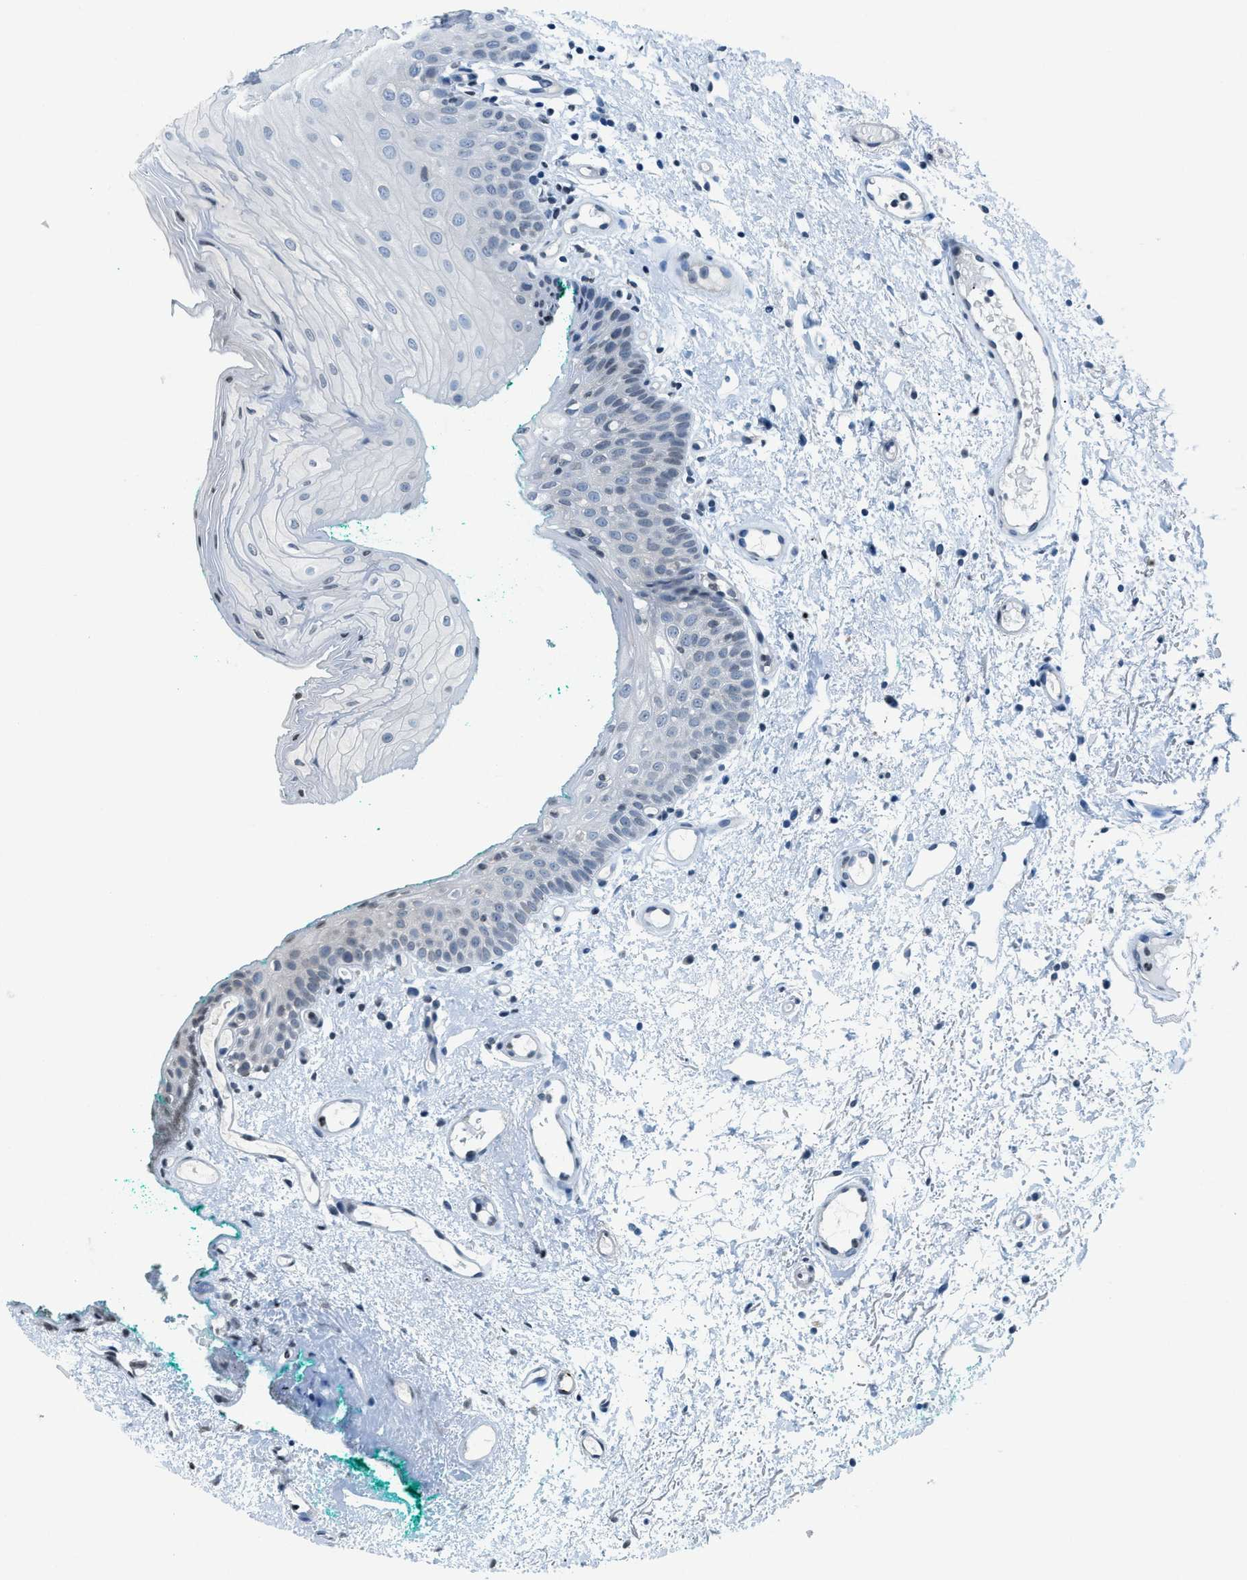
{"staining": {"intensity": "weak", "quantity": "<25%", "location": "nuclear"}, "tissue": "oral mucosa", "cell_type": "Squamous epithelial cells", "image_type": "normal", "snomed": [{"axis": "morphology", "description": "Normal tissue, NOS"}, {"axis": "morphology", "description": "Squamous cell carcinoma, NOS"}, {"axis": "topography", "description": "Oral tissue"}, {"axis": "topography", "description": "Salivary gland"}, {"axis": "topography", "description": "Head-Neck"}], "caption": "Squamous epithelial cells are negative for brown protein staining in normal oral mucosa. (DAB immunohistochemistry with hematoxylin counter stain).", "gene": "UVRAG", "patient": {"sex": "female", "age": 62}}